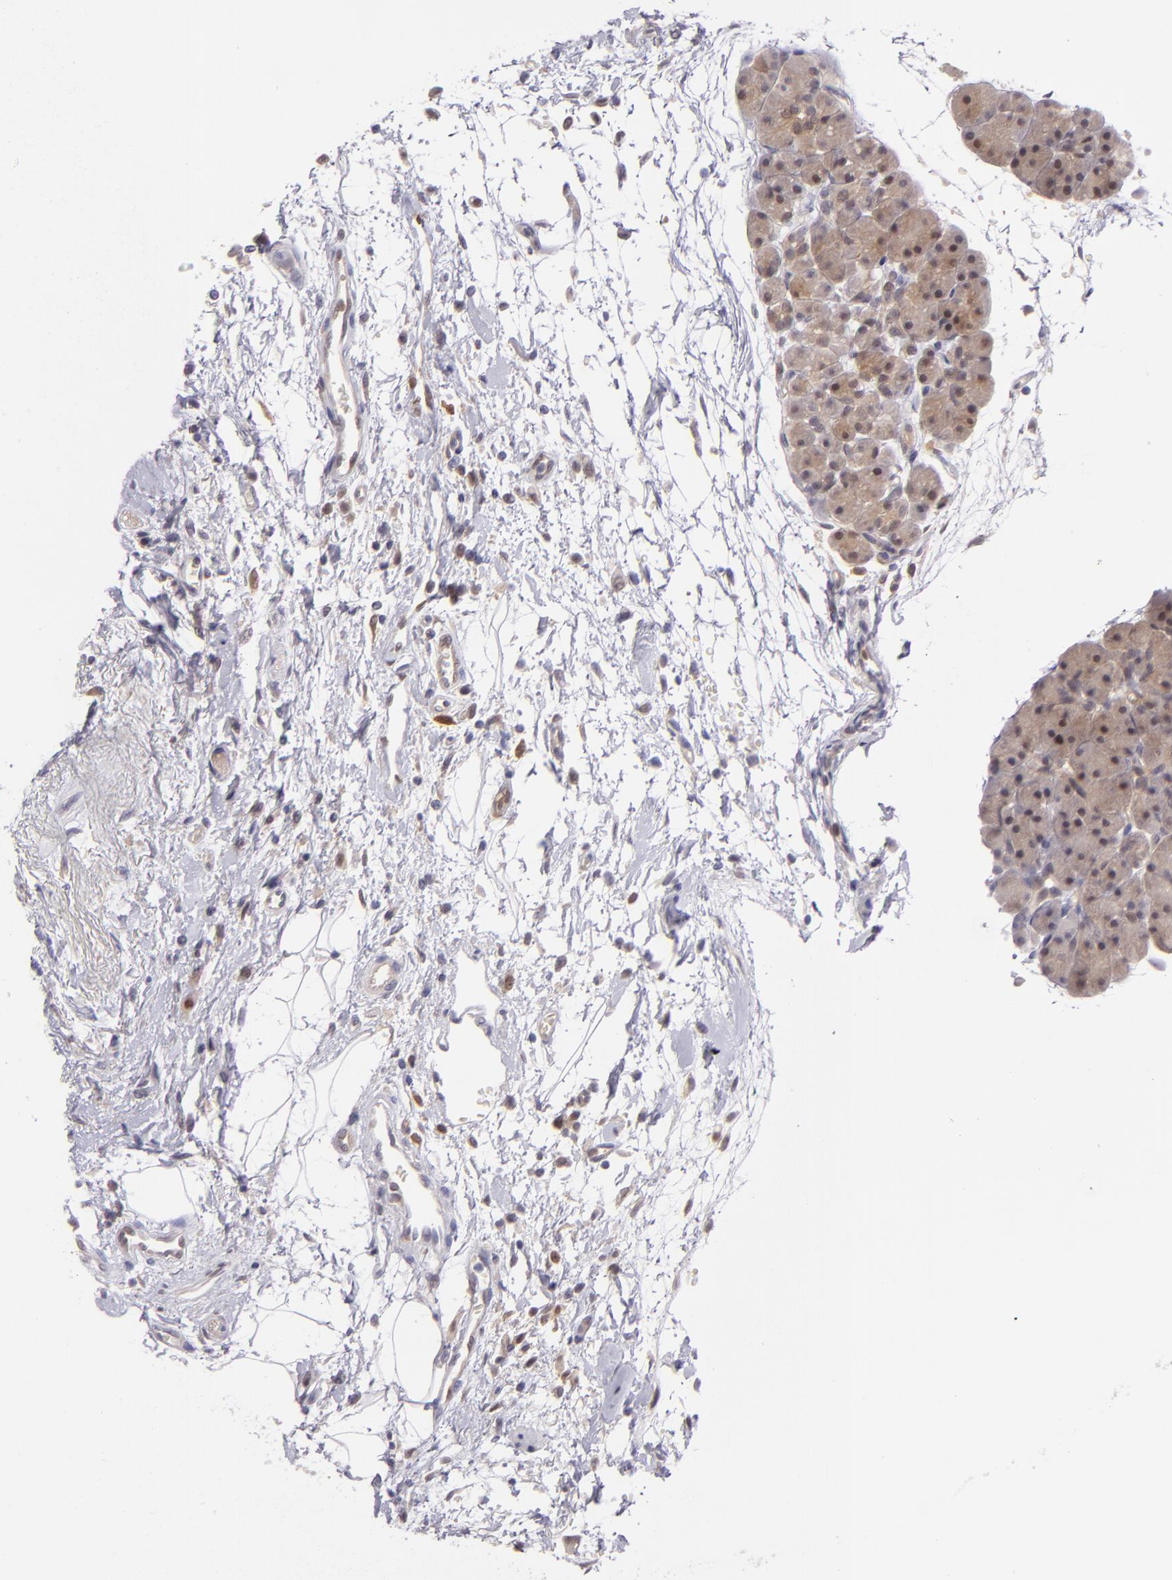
{"staining": {"intensity": "weak", "quantity": ">75%", "location": "cytoplasmic/membranous"}, "tissue": "pancreas", "cell_type": "Exocrine glandular cells", "image_type": "normal", "snomed": [{"axis": "morphology", "description": "Normal tissue, NOS"}, {"axis": "topography", "description": "Pancreas"}], "caption": "DAB immunohistochemical staining of benign pancreas reveals weak cytoplasmic/membranous protein expression in about >75% of exocrine glandular cells.", "gene": "HSPH1", "patient": {"sex": "male", "age": 66}}